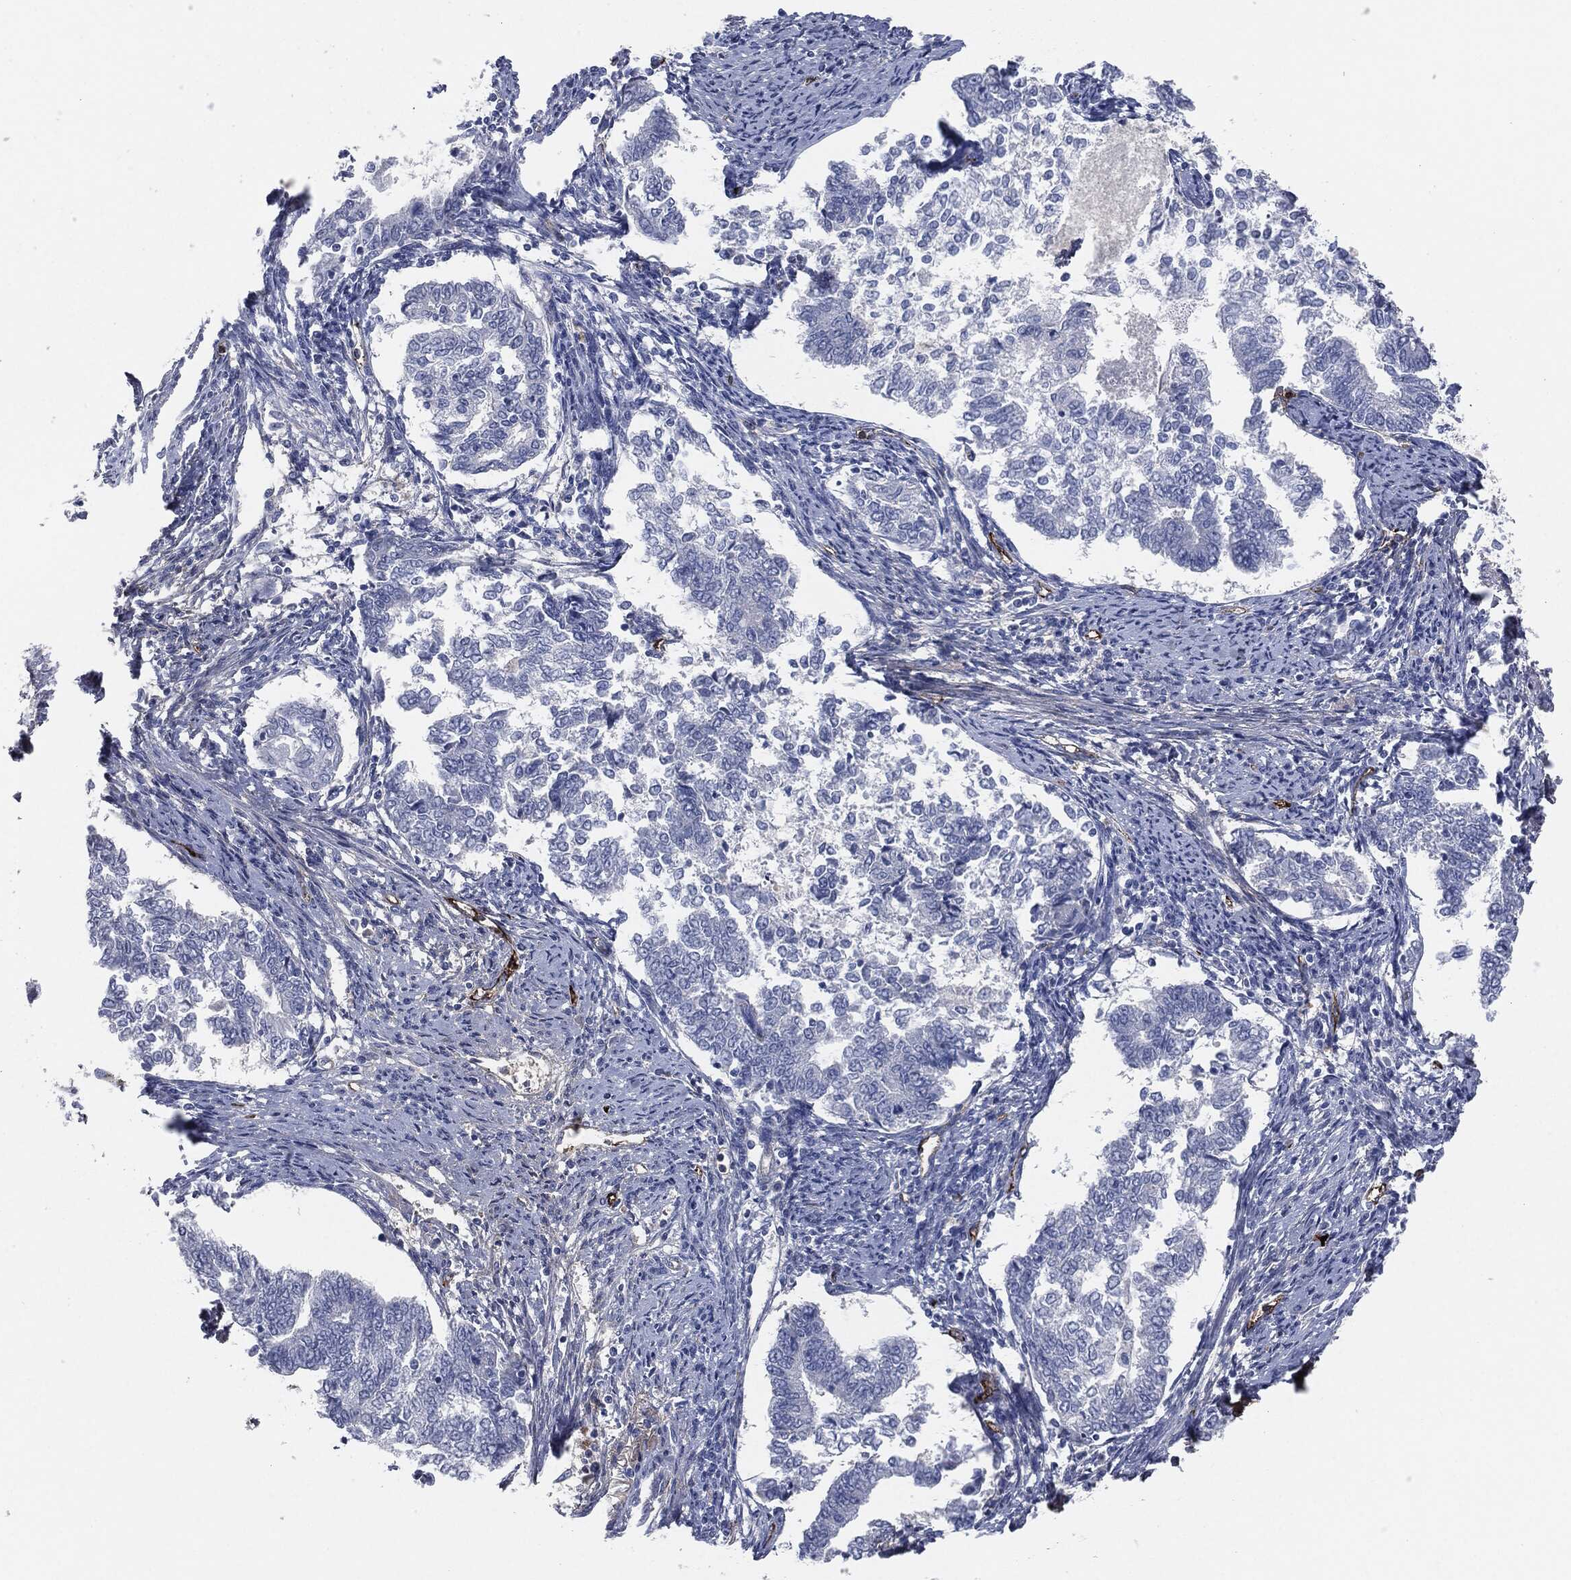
{"staining": {"intensity": "negative", "quantity": "none", "location": "none"}, "tissue": "endometrial cancer", "cell_type": "Tumor cells", "image_type": "cancer", "snomed": [{"axis": "morphology", "description": "Adenocarcinoma, NOS"}, {"axis": "topography", "description": "Endometrium"}], "caption": "Adenocarcinoma (endometrial) was stained to show a protein in brown. There is no significant staining in tumor cells. (DAB (3,3'-diaminobenzidine) immunohistochemistry (IHC) visualized using brightfield microscopy, high magnification).", "gene": "APOB", "patient": {"sex": "female", "age": 65}}